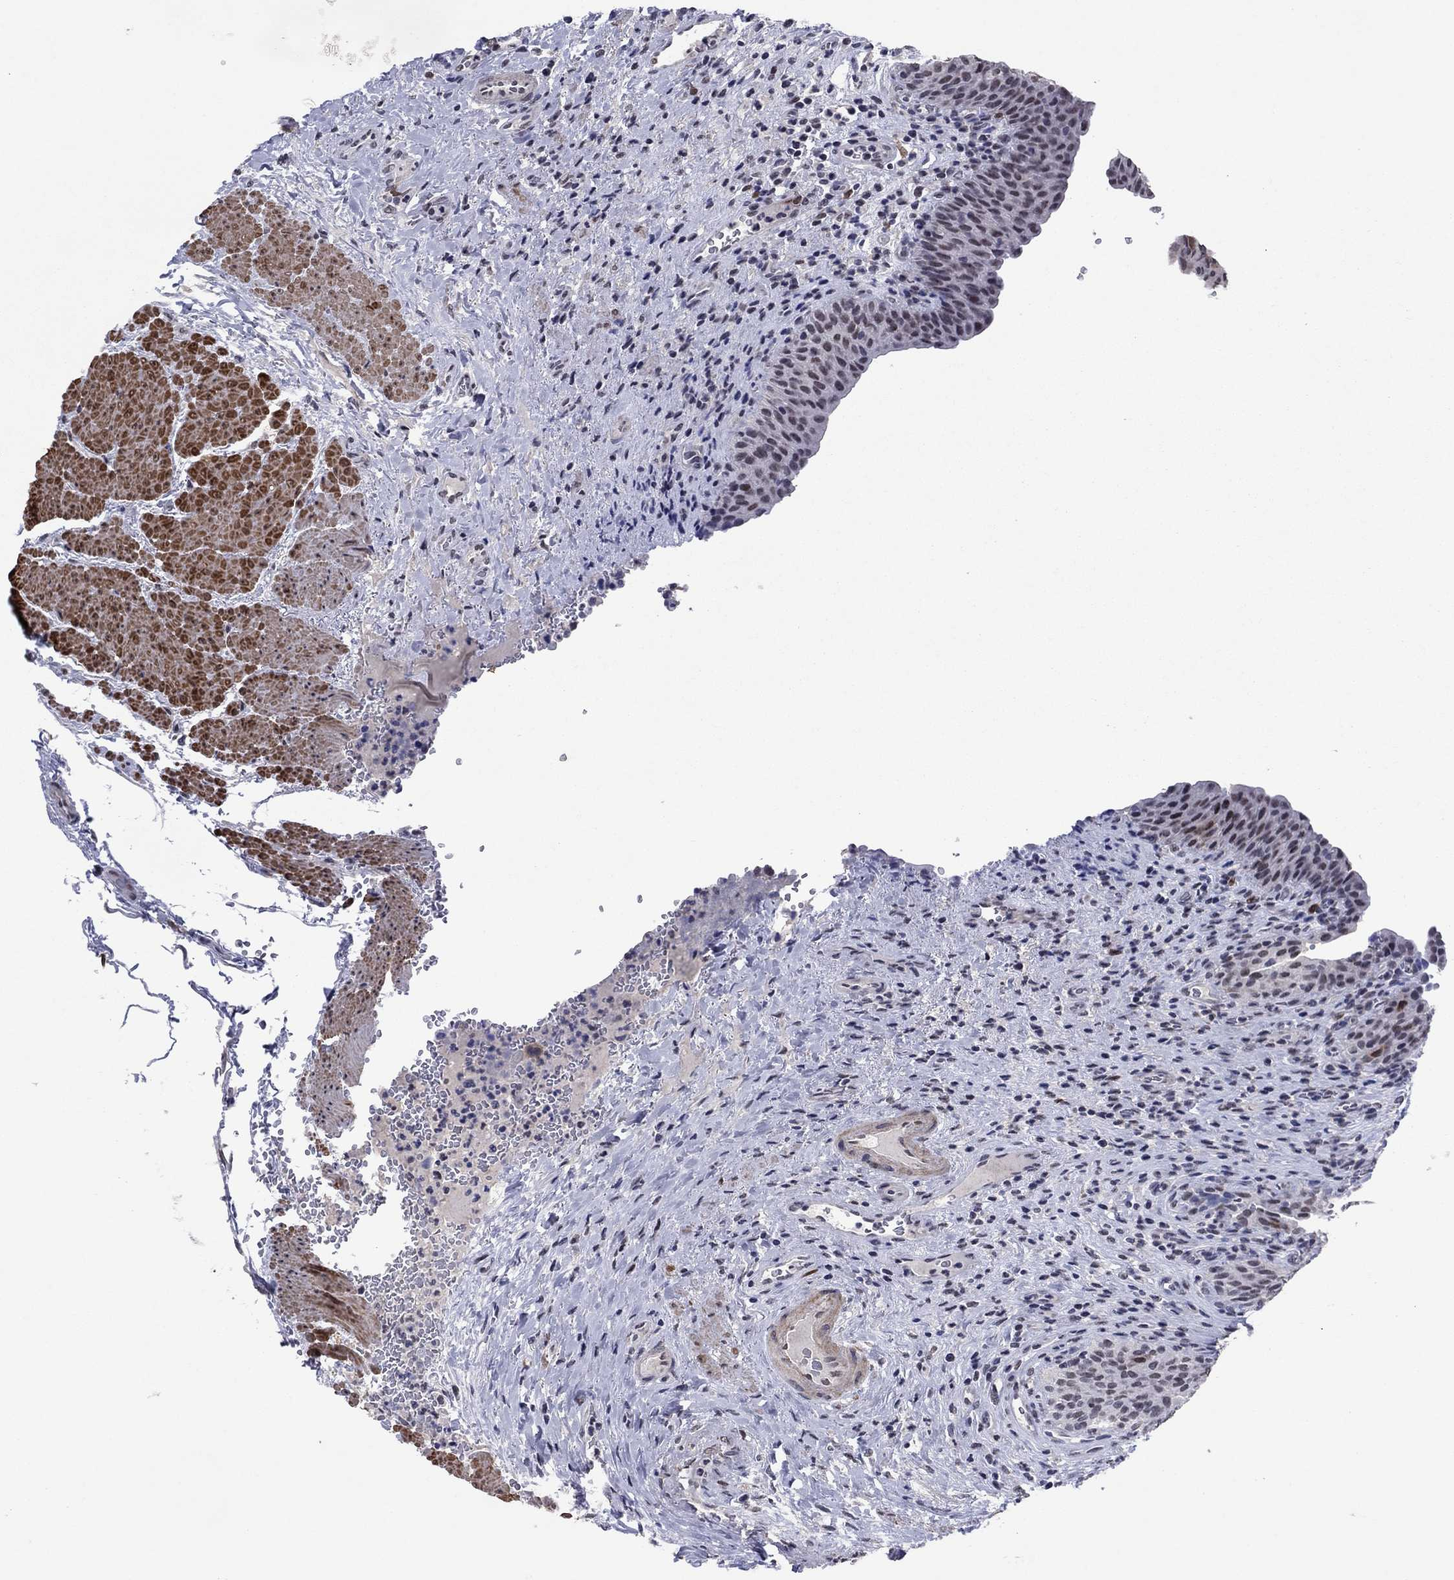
{"staining": {"intensity": "weak", "quantity": "<25%", "location": "nuclear"}, "tissue": "urinary bladder", "cell_type": "Urothelial cells", "image_type": "normal", "snomed": [{"axis": "morphology", "description": "Normal tissue, NOS"}, {"axis": "topography", "description": "Urinary bladder"}], "caption": "A high-resolution histopathology image shows immunohistochemistry staining of normal urinary bladder, which exhibits no significant expression in urothelial cells.", "gene": "TYMS", "patient": {"sex": "male", "age": 66}}